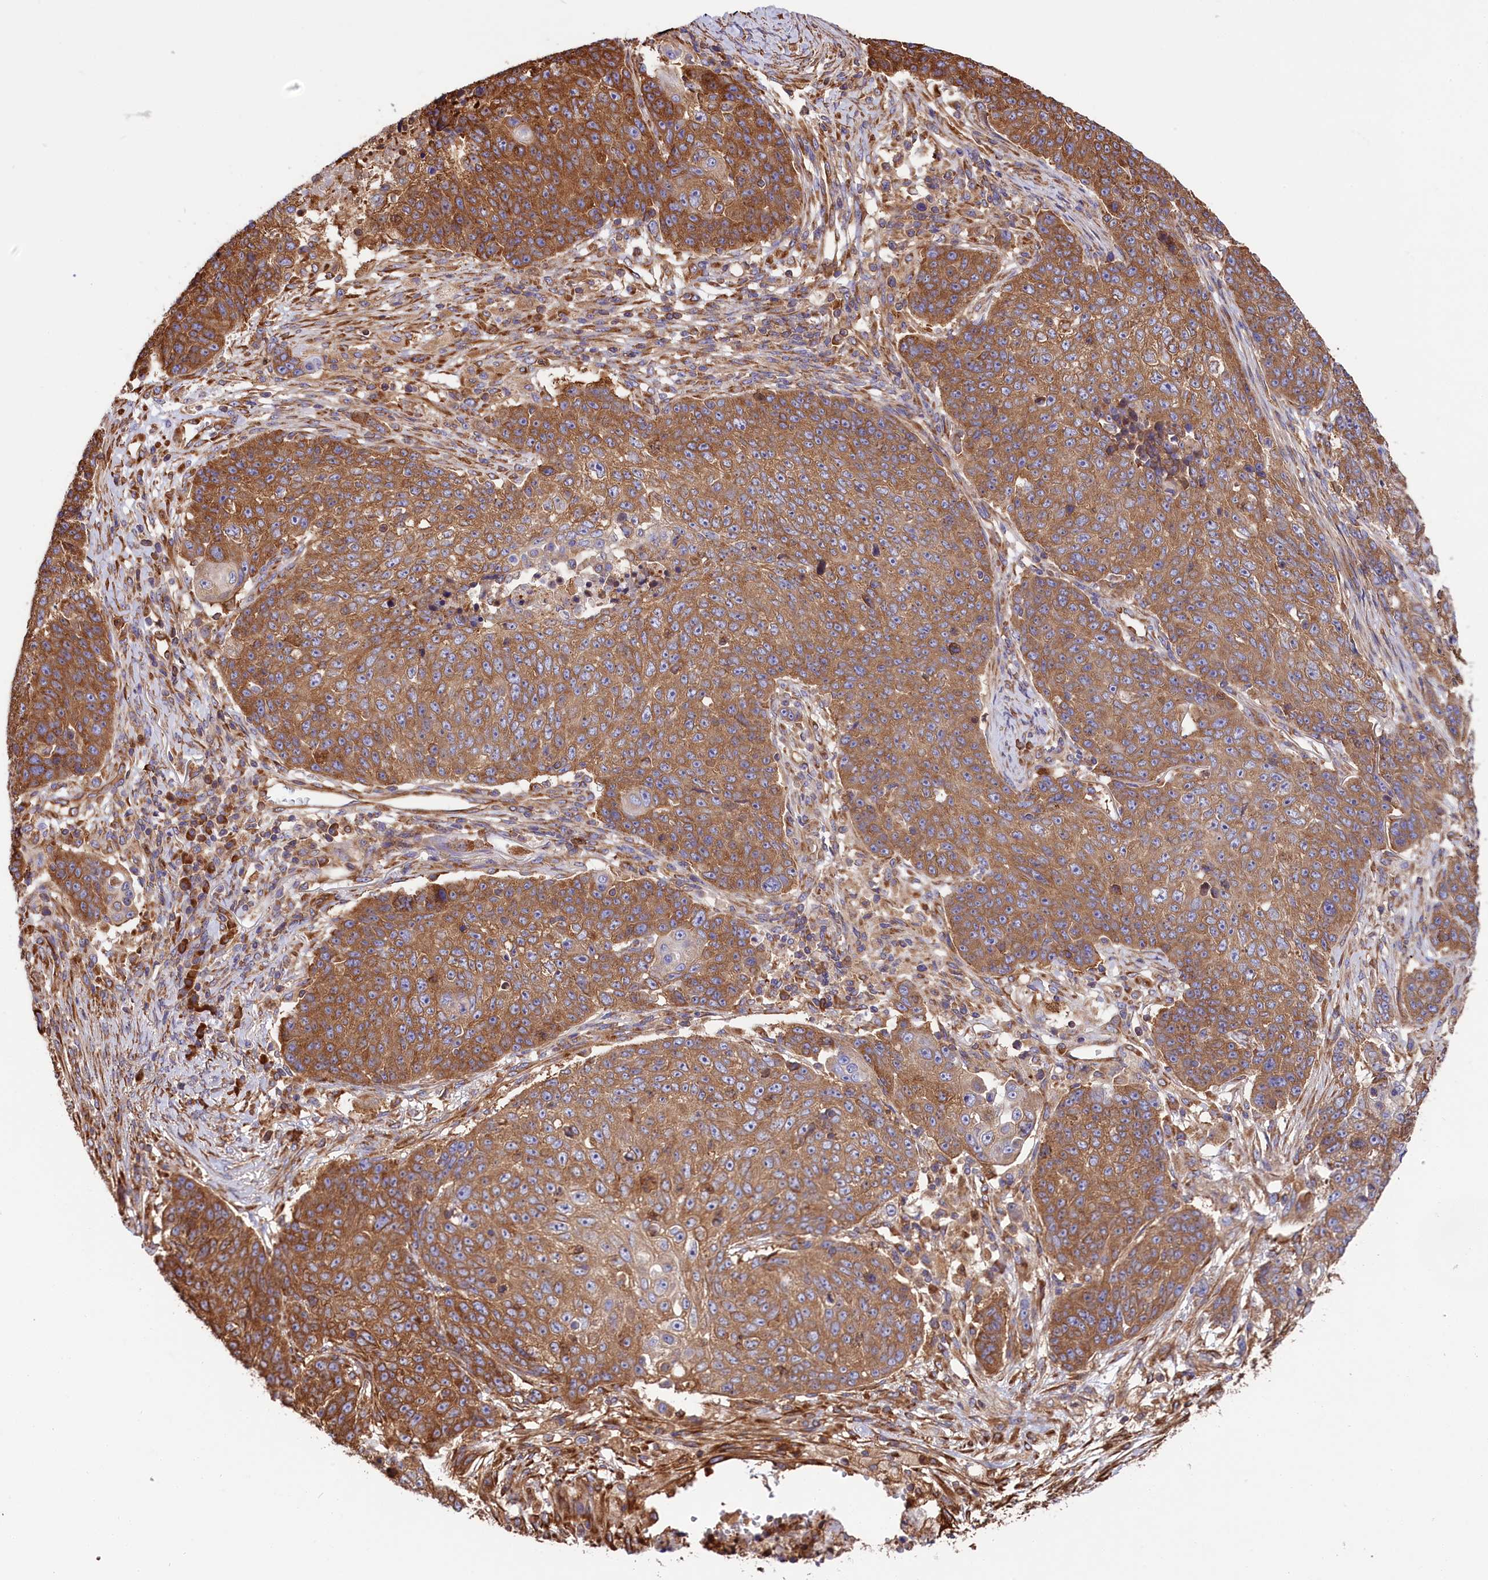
{"staining": {"intensity": "moderate", "quantity": ">75%", "location": "cytoplasmic/membranous"}, "tissue": "lung cancer", "cell_type": "Tumor cells", "image_type": "cancer", "snomed": [{"axis": "morphology", "description": "Normal tissue, NOS"}, {"axis": "morphology", "description": "Squamous cell carcinoma, NOS"}, {"axis": "topography", "description": "Lymph node"}, {"axis": "topography", "description": "Lung"}], "caption": "High-magnification brightfield microscopy of lung cancer stained with DAB (3,3'-diaminobenzidine) (brown) and counterstained with hematoxylin (blue). tumor cells exhibit moderate cytoplasmic/membranous staining is present in about>75% of cells. The staining is performed using DAB brown chromogen to label protein expression. The nuclei are counter-stained blue using hematoxylin.", "gene": "GYS1", "patient": {"sex": "male", "age": 66}}